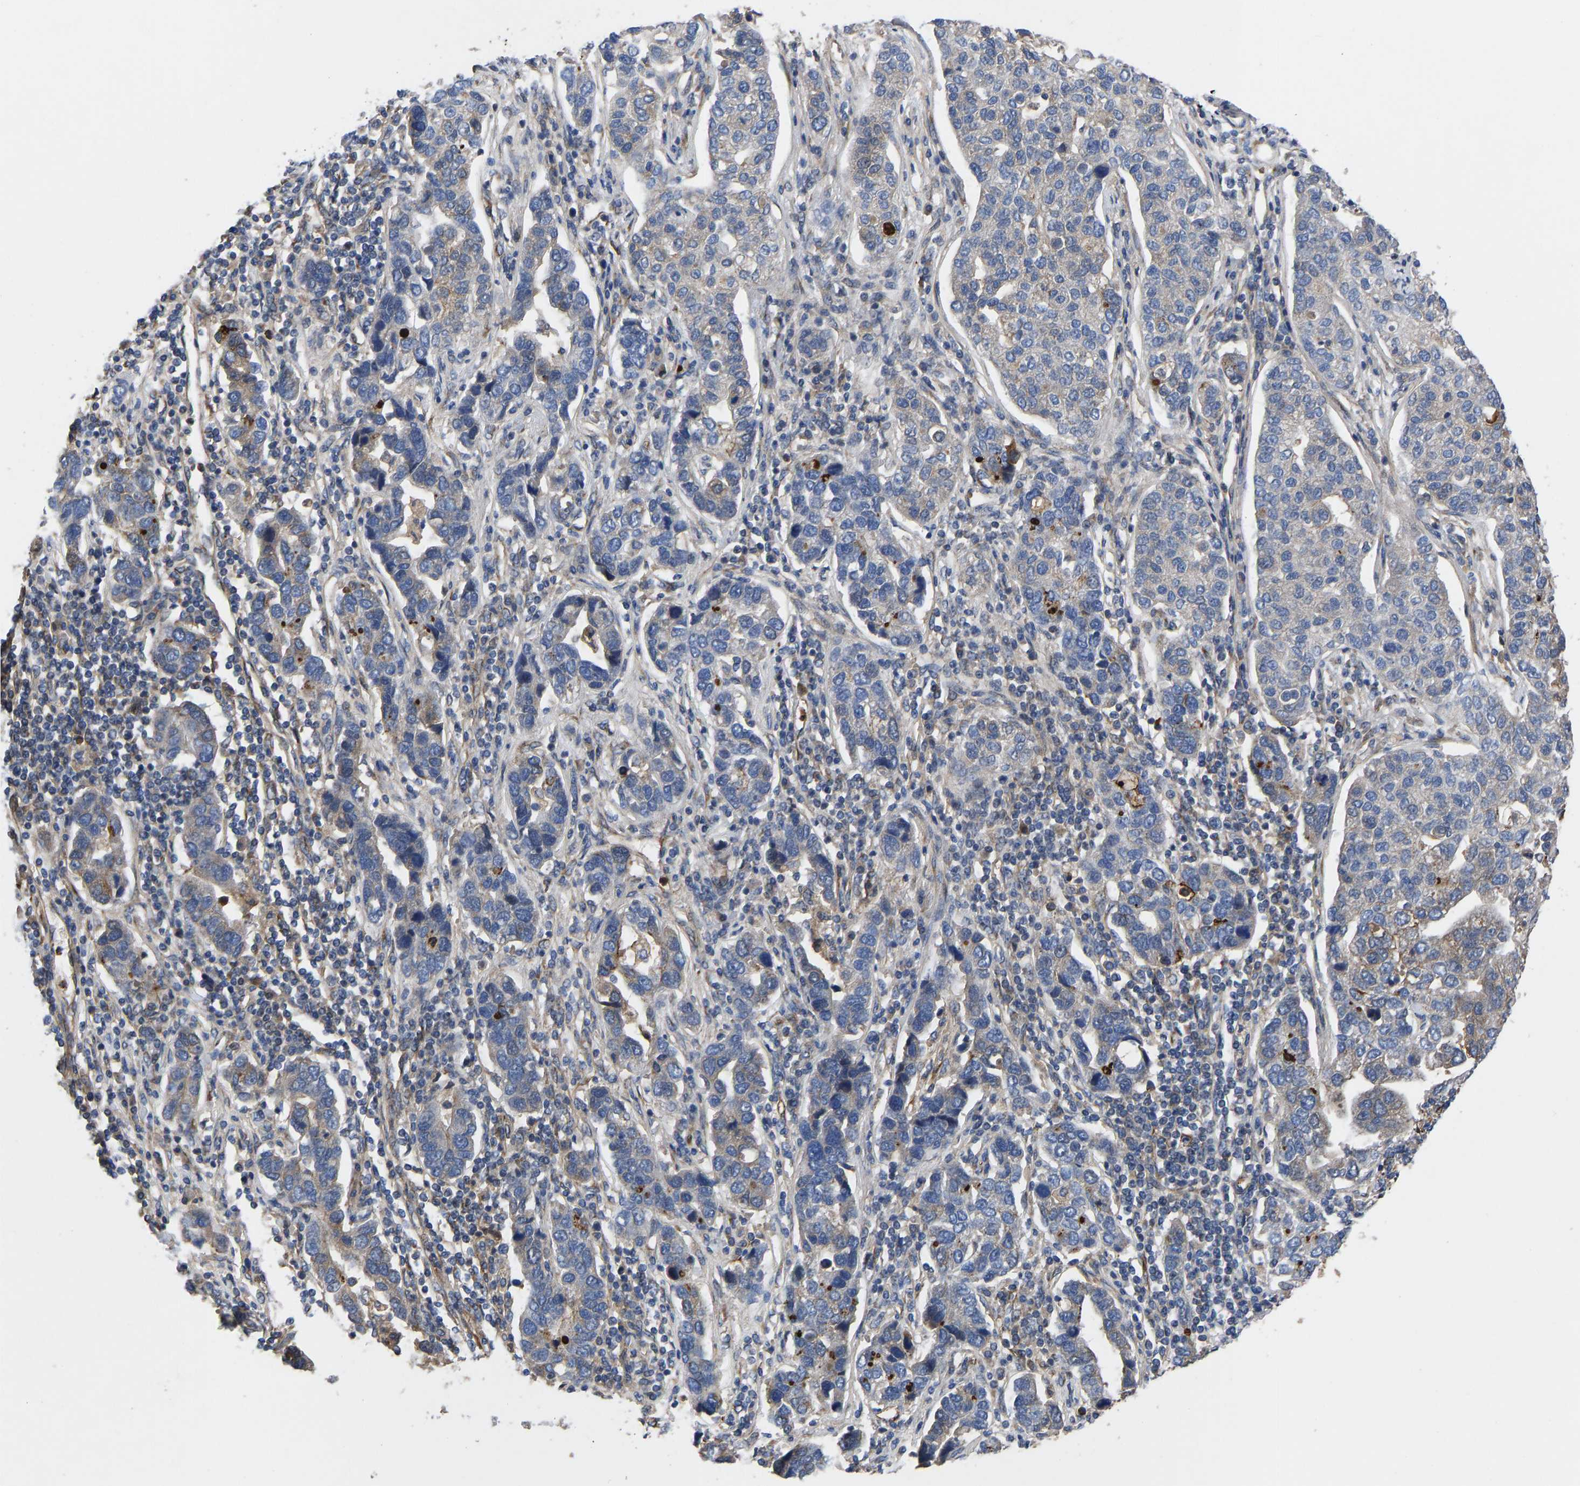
{"staining": {"intensity": "weak", "quantity": "<25%", "location": "cytoplasmic/membranous"}, "tissue": "pancreatic cancer", "cell_type": "Tumor cells", "image_type": "cancer", "snomed": [{"axis": "morphology", "description": "Adenocarcinoma, NOS"}, {"axis": "topography", "description": "Pancreas"}], "caption": "Tumor cells show no significant positivity in adenocarcinoma (pancreatic).", "gene": "FRRS1", "patient": {"sex": "female", "age": 61}}